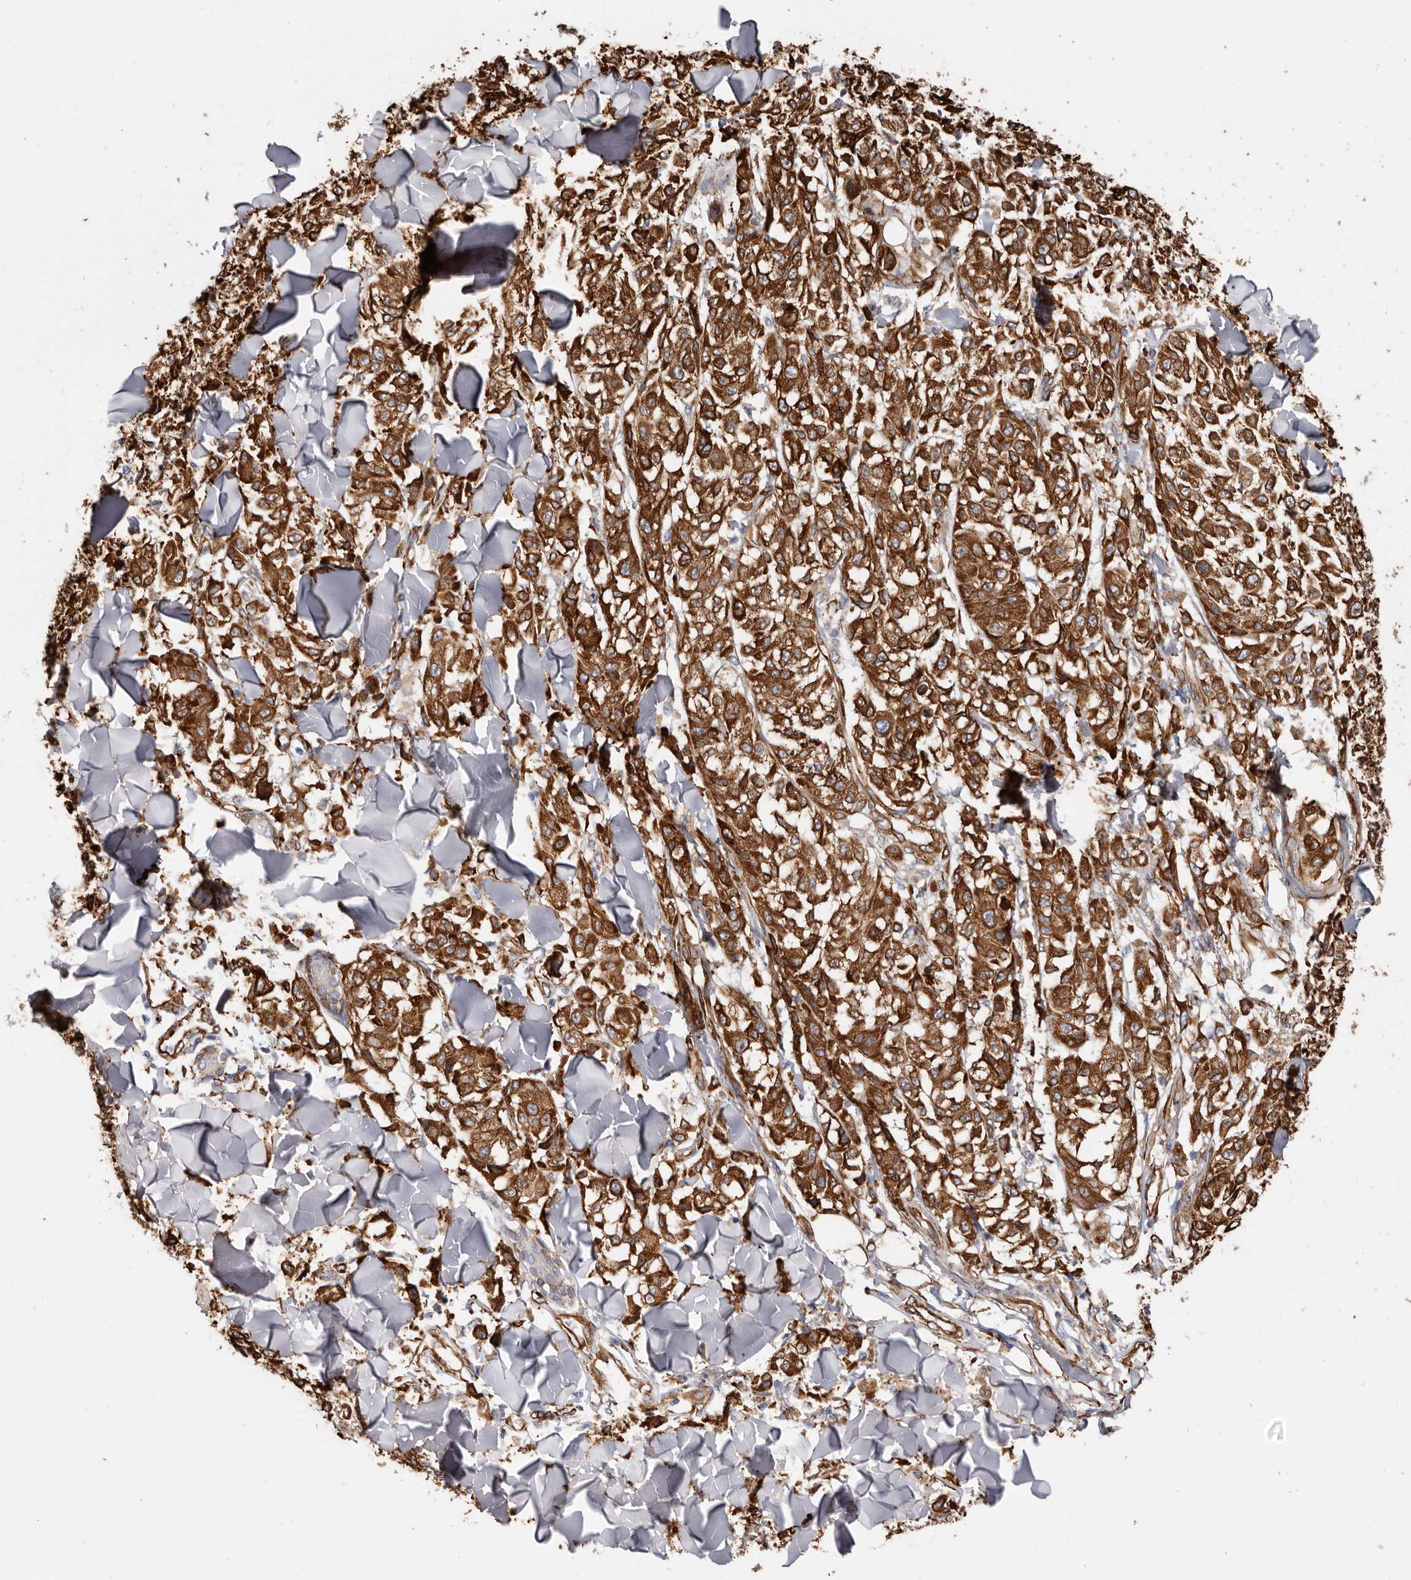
{"staining": {"intensity": "moderate", "quantity": ">75%", "location": "cytoplasmic/membranous"}, "tissue": "melanoma", "cell_type": "Tumor cells", "image_type": "cancer", "snomed": [{"axis": "morphology", "description": "Malignant melanoma, NOS"}, {"axis": "topography", "description": "Skin"}], "caption": "This histopathology image exhibits immunohistochemistry staining of human melanoma, with medium moderate cytoplasmic/membranous positivity in approximately >75% of tumor cells.", "gene": "SEMA3E", "patient": {"sex": "female", "age": 64}}